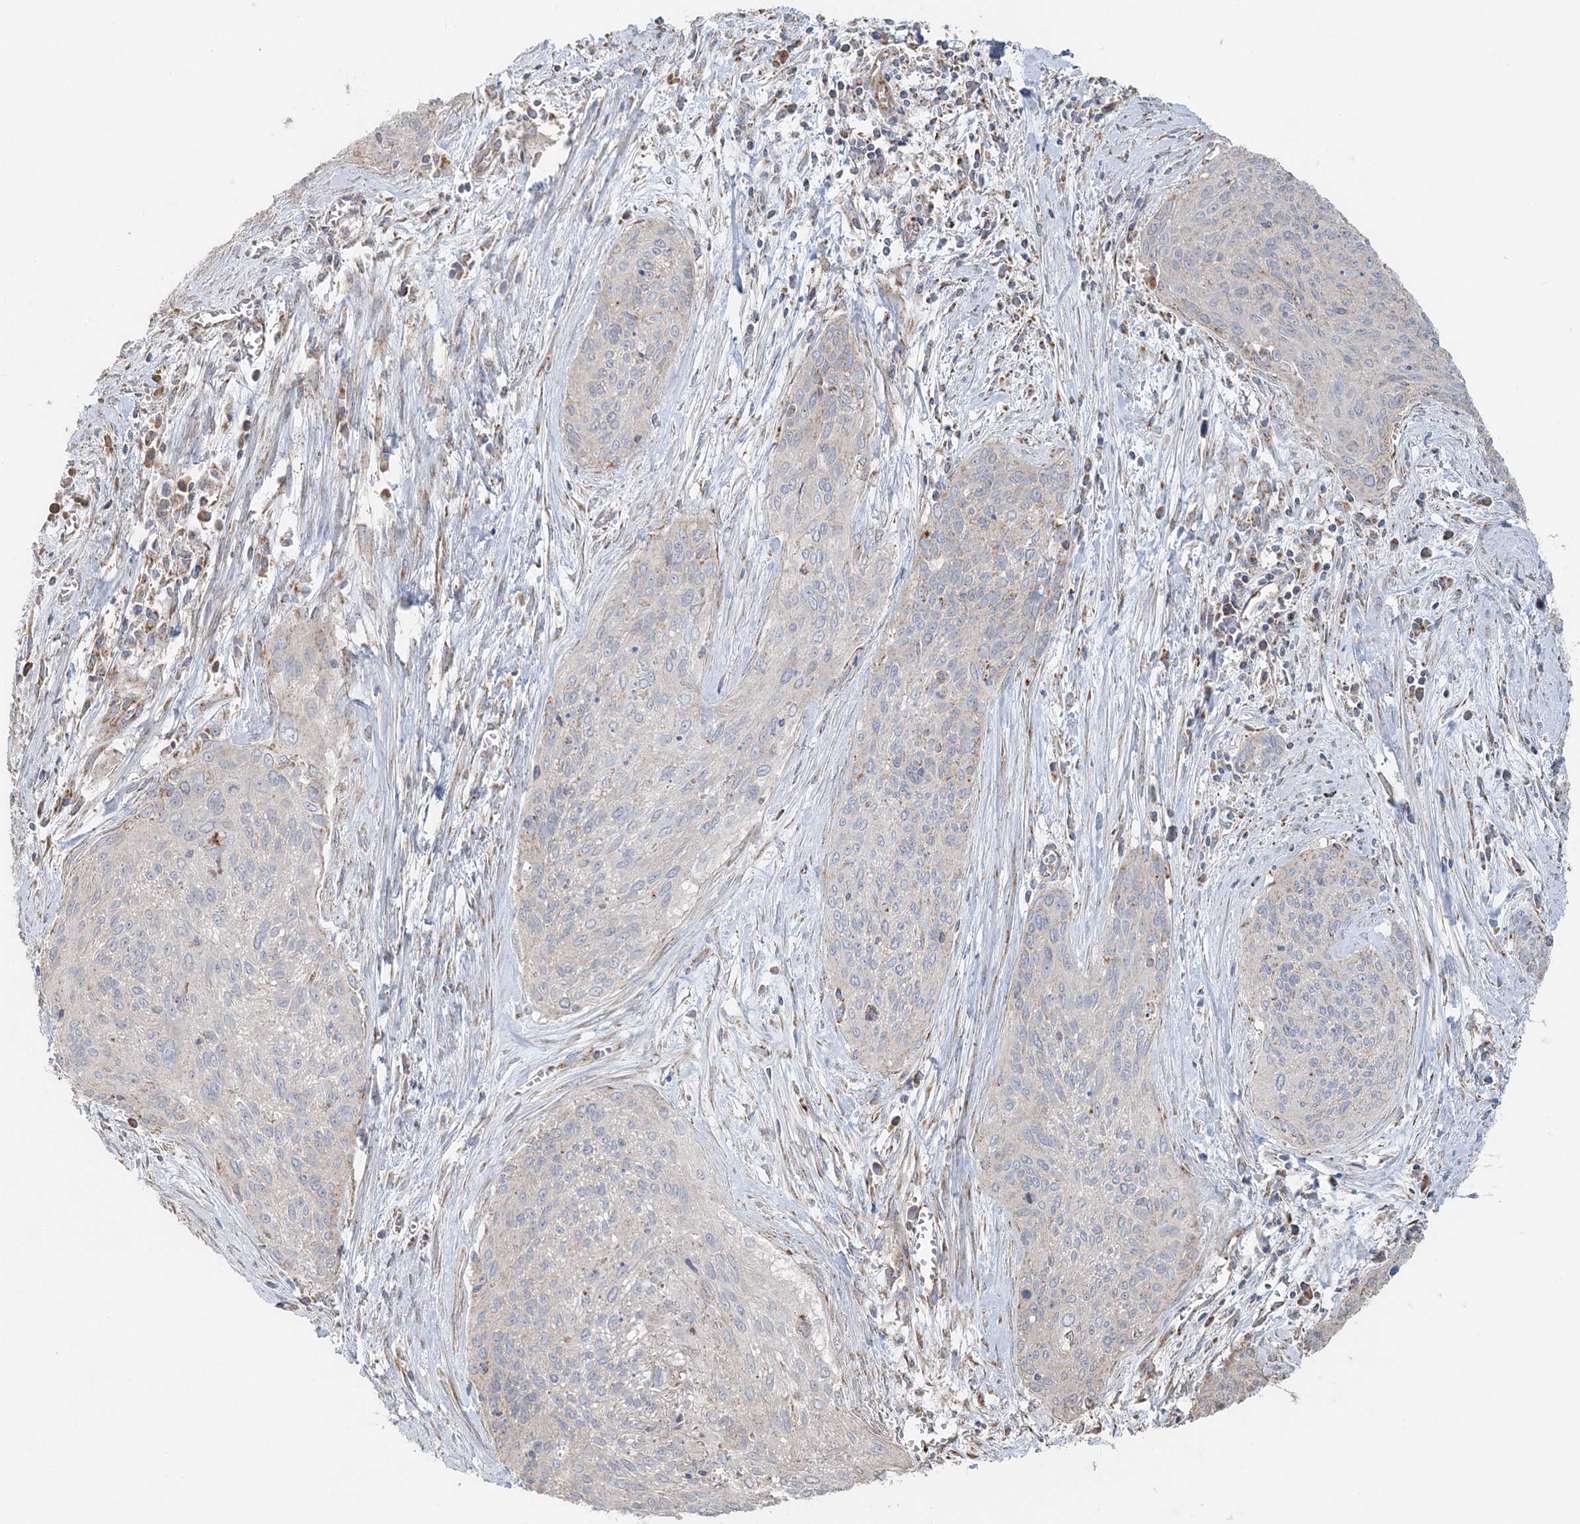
{"staining": {"intensity": "negative", "quantity": "none", "location": "none"}, "tissue": "cervical cancer", "cell_type": "Tumor cells", "image_type": "cancer", "snomed": [{"axis": "morphology", "description": "Squamous cell carcinoma, NOS"}, {"axis": "topography", "description": "Cervix"}], "caption": "Tumor cells show no significant staining in cervical cancer.", "gene": "LRPPRC", "patient": {"sex": "female", "age": 55}}